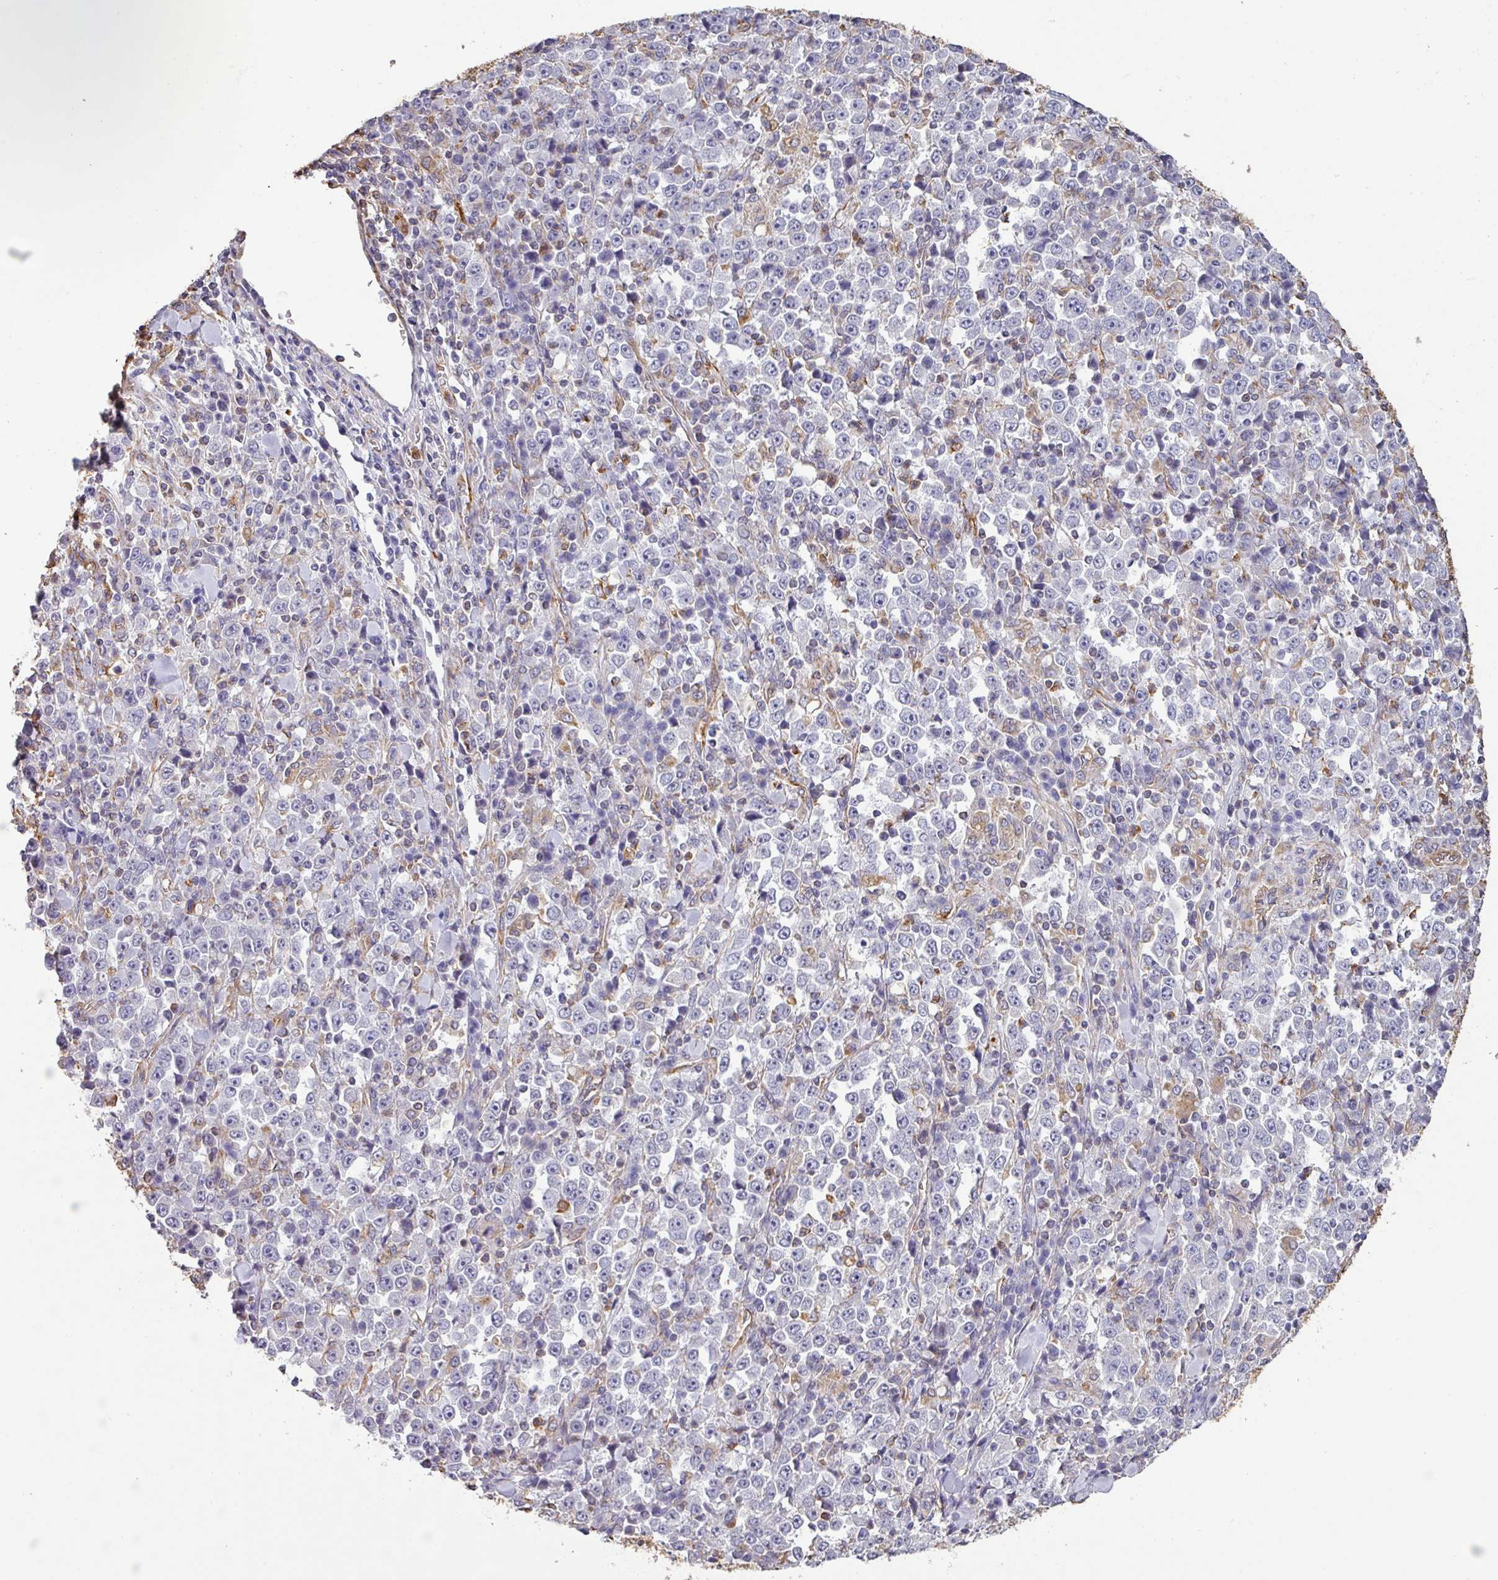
{"staining": {"intensity": "negative", "quantity": "none", "location": "none"}, "tissue": "stomach cancer", "cell_type": "Tumor cells", "image_type": "cancer", "snomed": [{"axis": "morphology", "description": "Normal tissue, NOS"}, {"axis": "morphology", "description": "Adenocarcinoma, NOS"}, {"axis": "topography", "description": "Stomach, upper"}, {"axis": "topography", "description": "Stomach"}], "caption": "Protein analysis of adenocarcinoma (stomach) shows no significant staining in tumor cells.", "gene": "ZNF280C", "patient": {"sex": "male", "age": 59}}